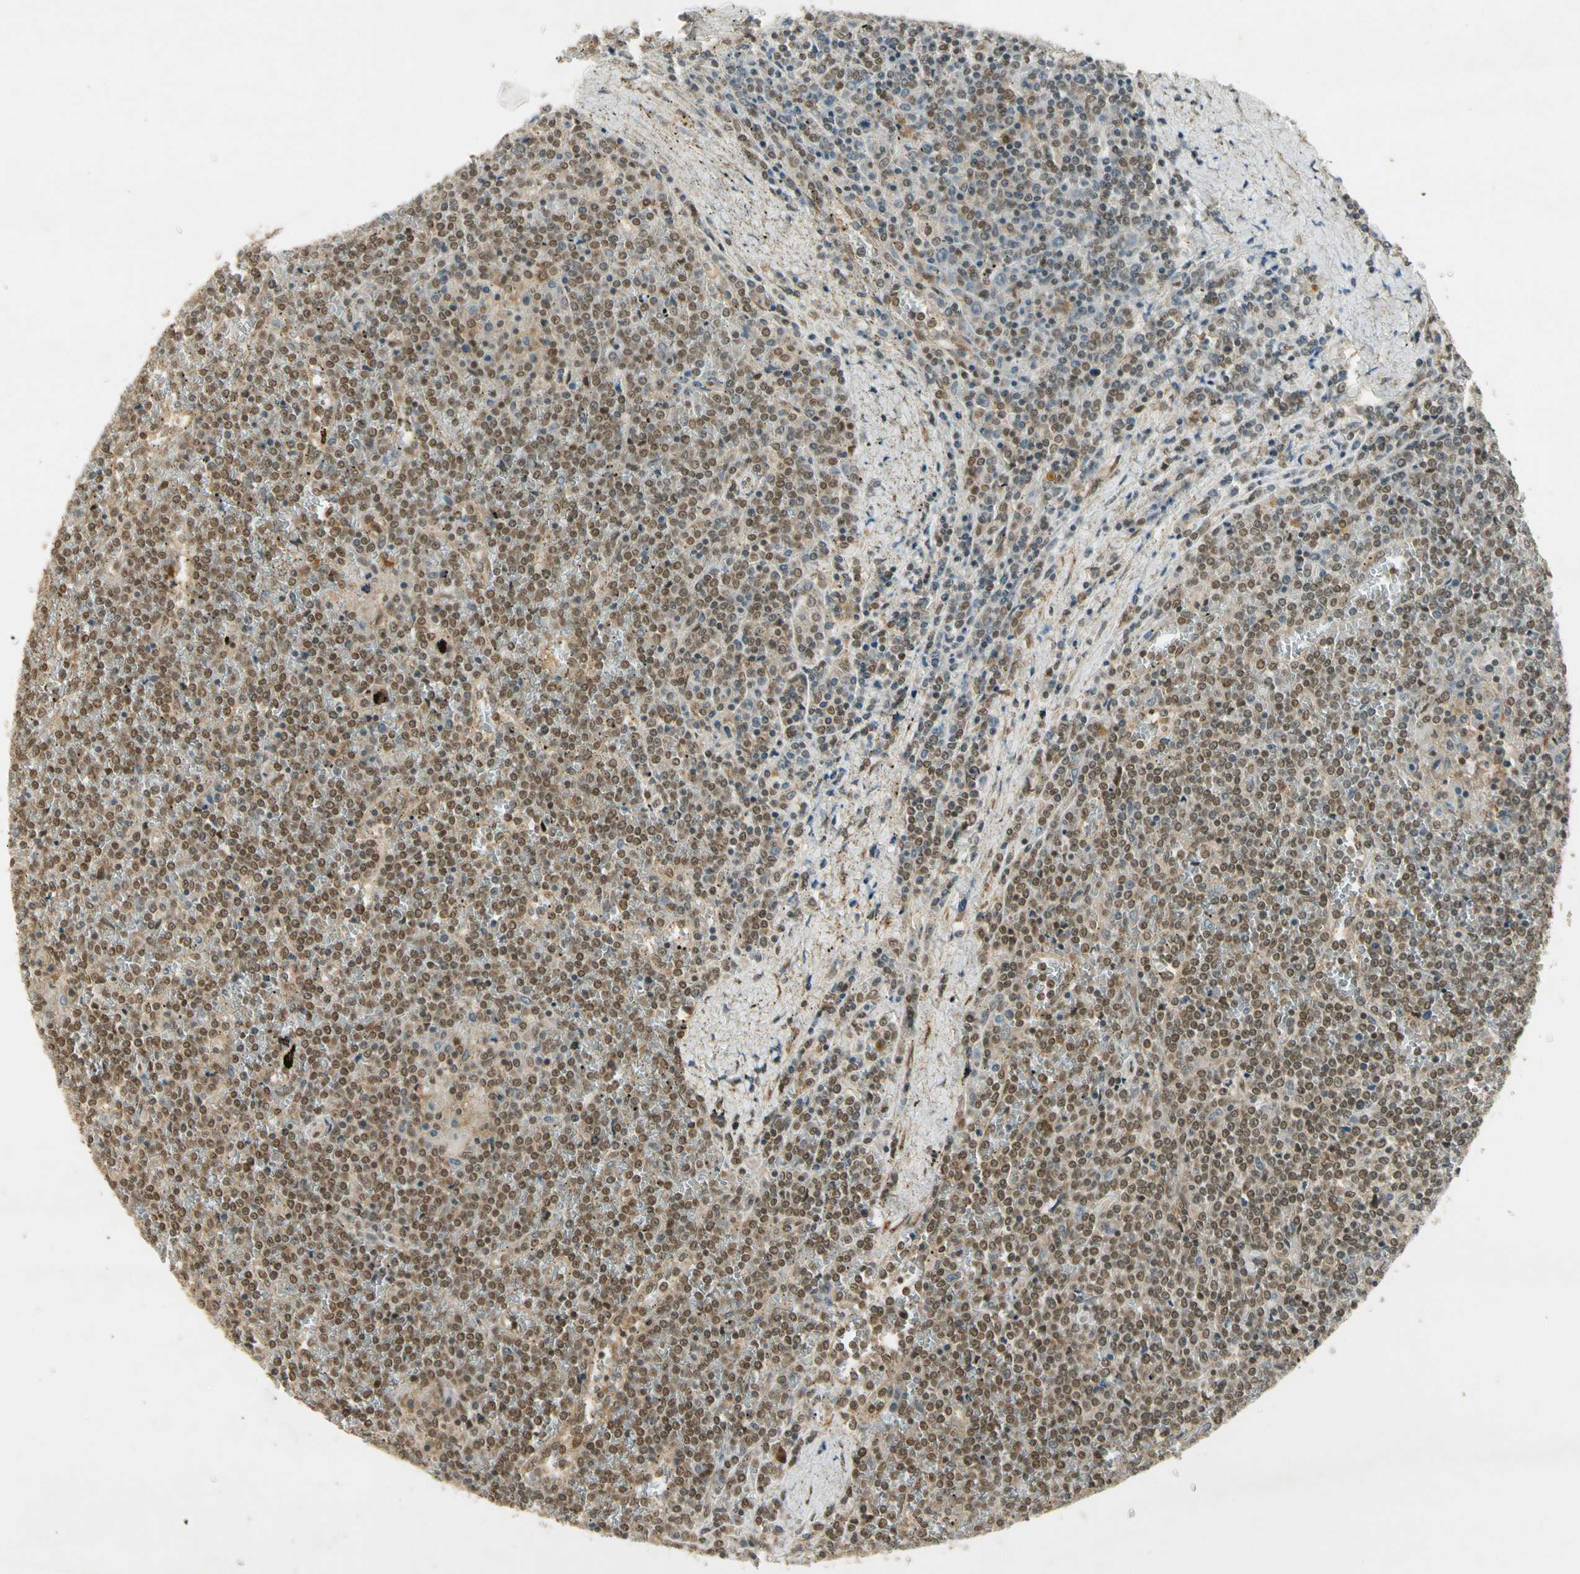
{"staining": {"intensity": "moderate", "quantity": ">75%", "location": "cytoplasmic/membranous,nuclear"}, "tissue": "lymphoma", "cell_type": "Tumor cells", "image_type": "cancer", "snomed": [{"axis": "morphology", "description": "Malignant lymphoma, non-Hodgkin's type, Low grade"}, {"axis": "topography", "description": "Spleen"}], "caption": "Moderate cytoplasmic/membranous and nuclear expression for a protein is seen in about >75% of tumor cells of lymphoma using immunohistochemistry (IHC).", "gene": "ZNF135", "patient": {"sex": "female", "age": 19}}